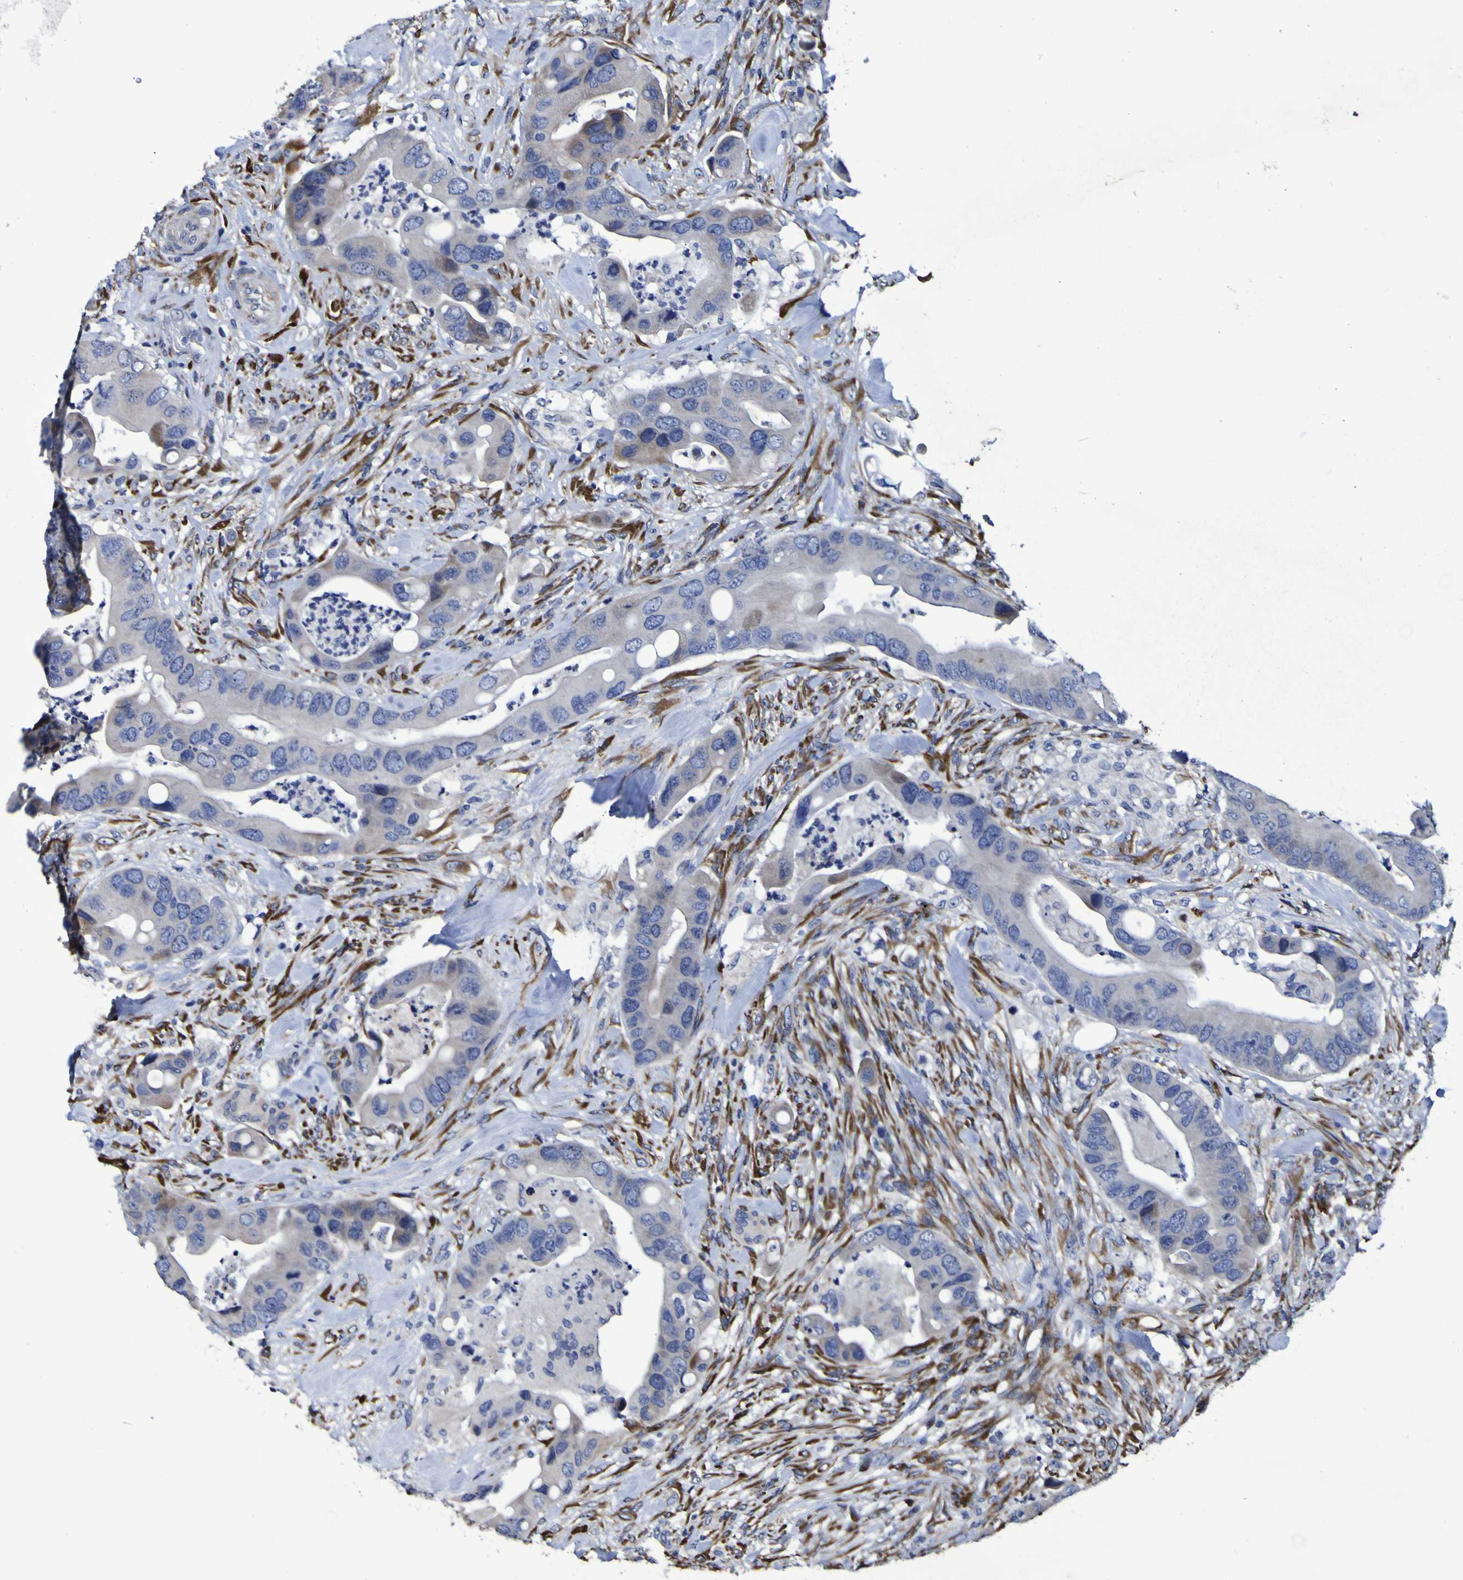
{"staining": {"intensity": "weak", "quantity": "<25%", "location": "cytoplasmic/membranous"}, "tissue": "colorectal cancer", "cell_type": "Tumor cells", "image_type": "cancer", "snomed": [{"axis": "morphology", "description": "Adenocarcinoma, NOS"}, {"axis": "topography", "description": "Rectum"}], "caption": "The photomicrograph shows no significant expression in tumor cells of colorectal cancer.", "gene": "P3H1", "patient": {"sex": "female", "age": 57}}